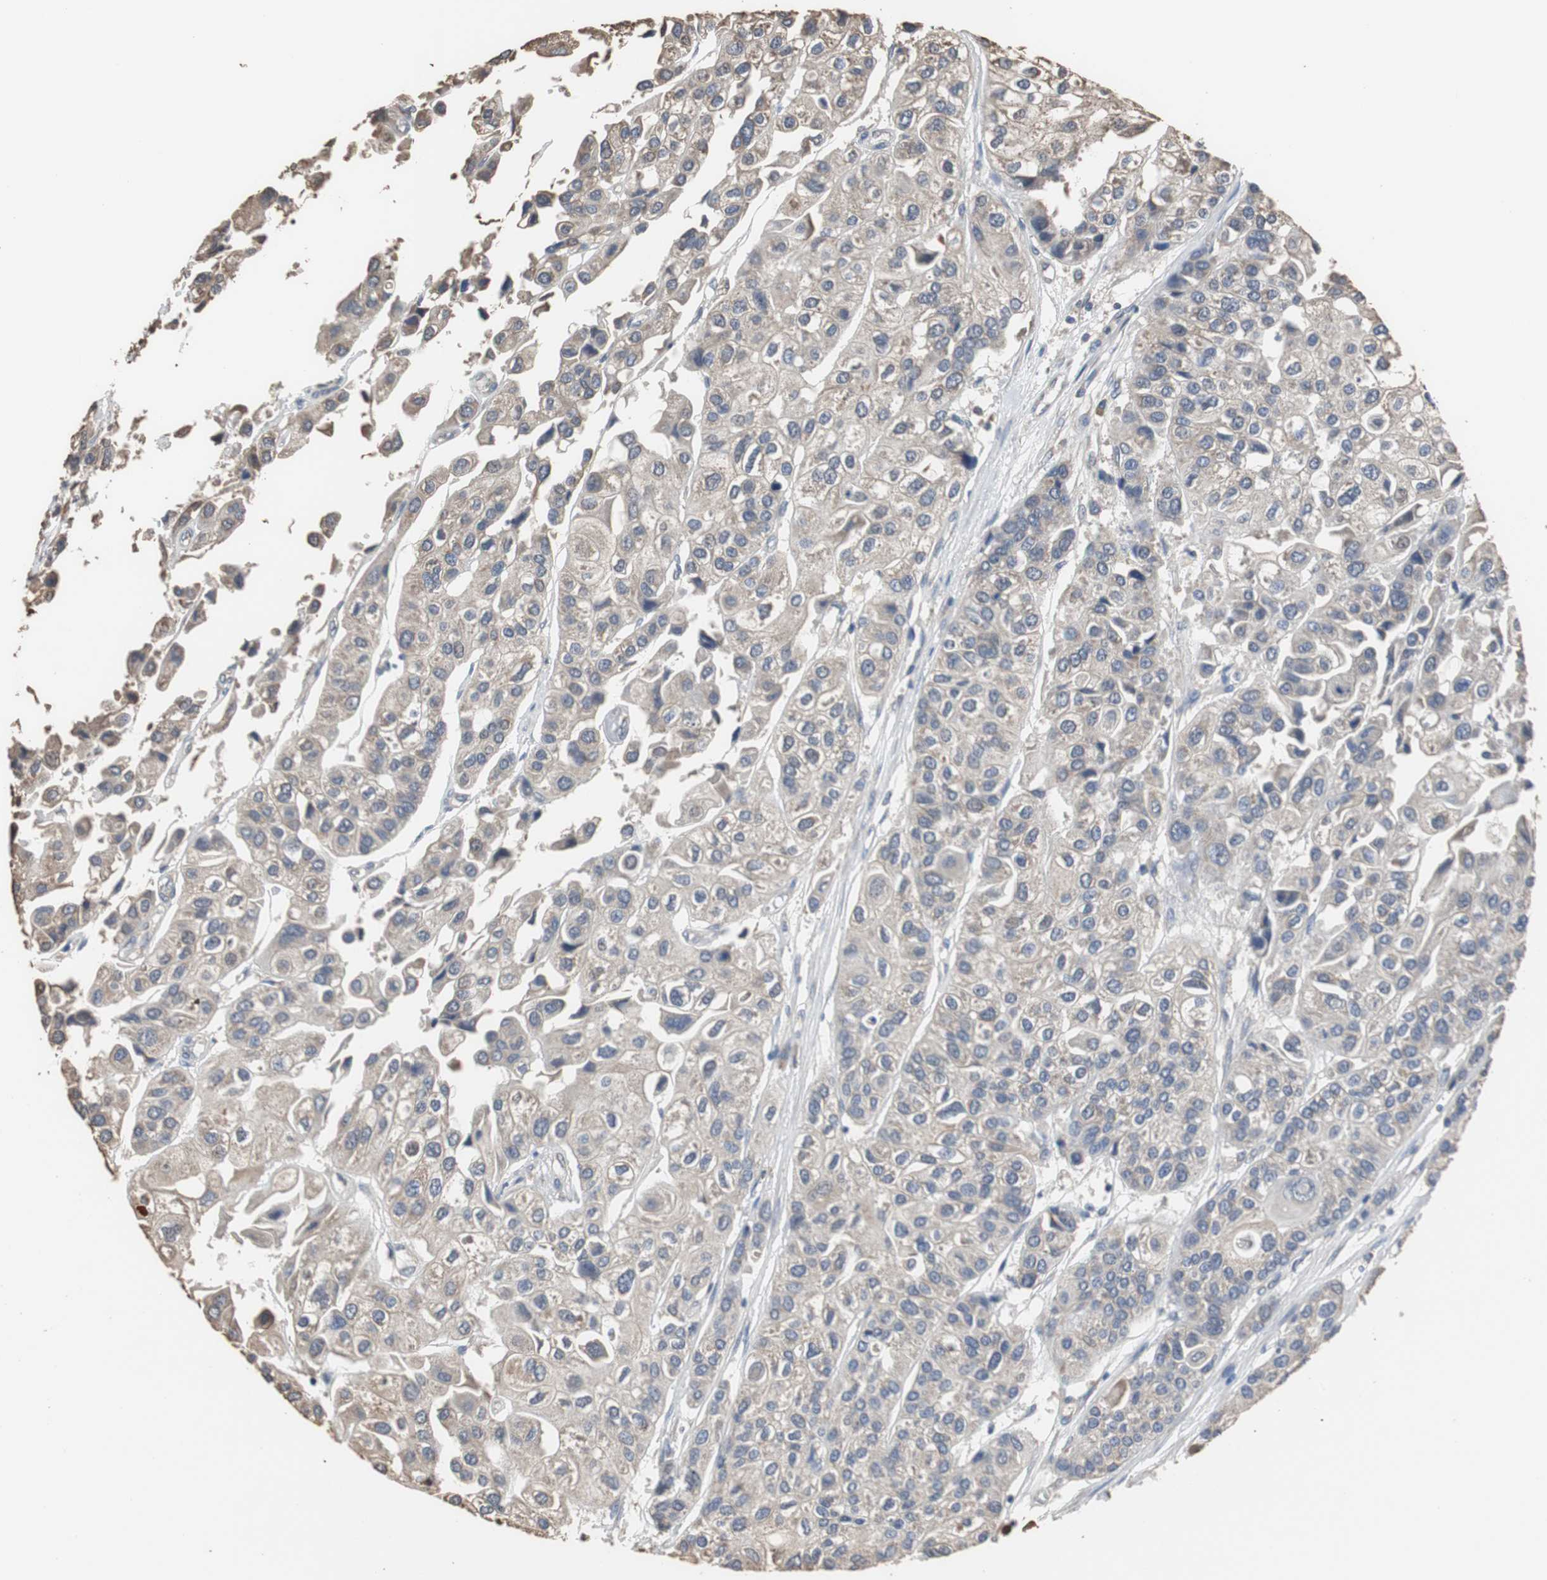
{"staining": {"intensity": "weak", "quantity": ">75%", "location": "cytoplasmic/membranous"}, "tissue": "urothelial cancer", "cell_type": "Tumor cells", "image_type": "cancer", "snomed": [{"axis": "morphology", "description": "Urothelial carcinoma, High grade"}, {"axis": "topography", "description": "Urinary bladder"}], "caption": "Tumor cells display low levels of weak cytoplasmic/membranous expression in about >75% of cells in urothelial cancer.", "gene": "SCIMP", "patient": {"sex": "female", "age": 64}}